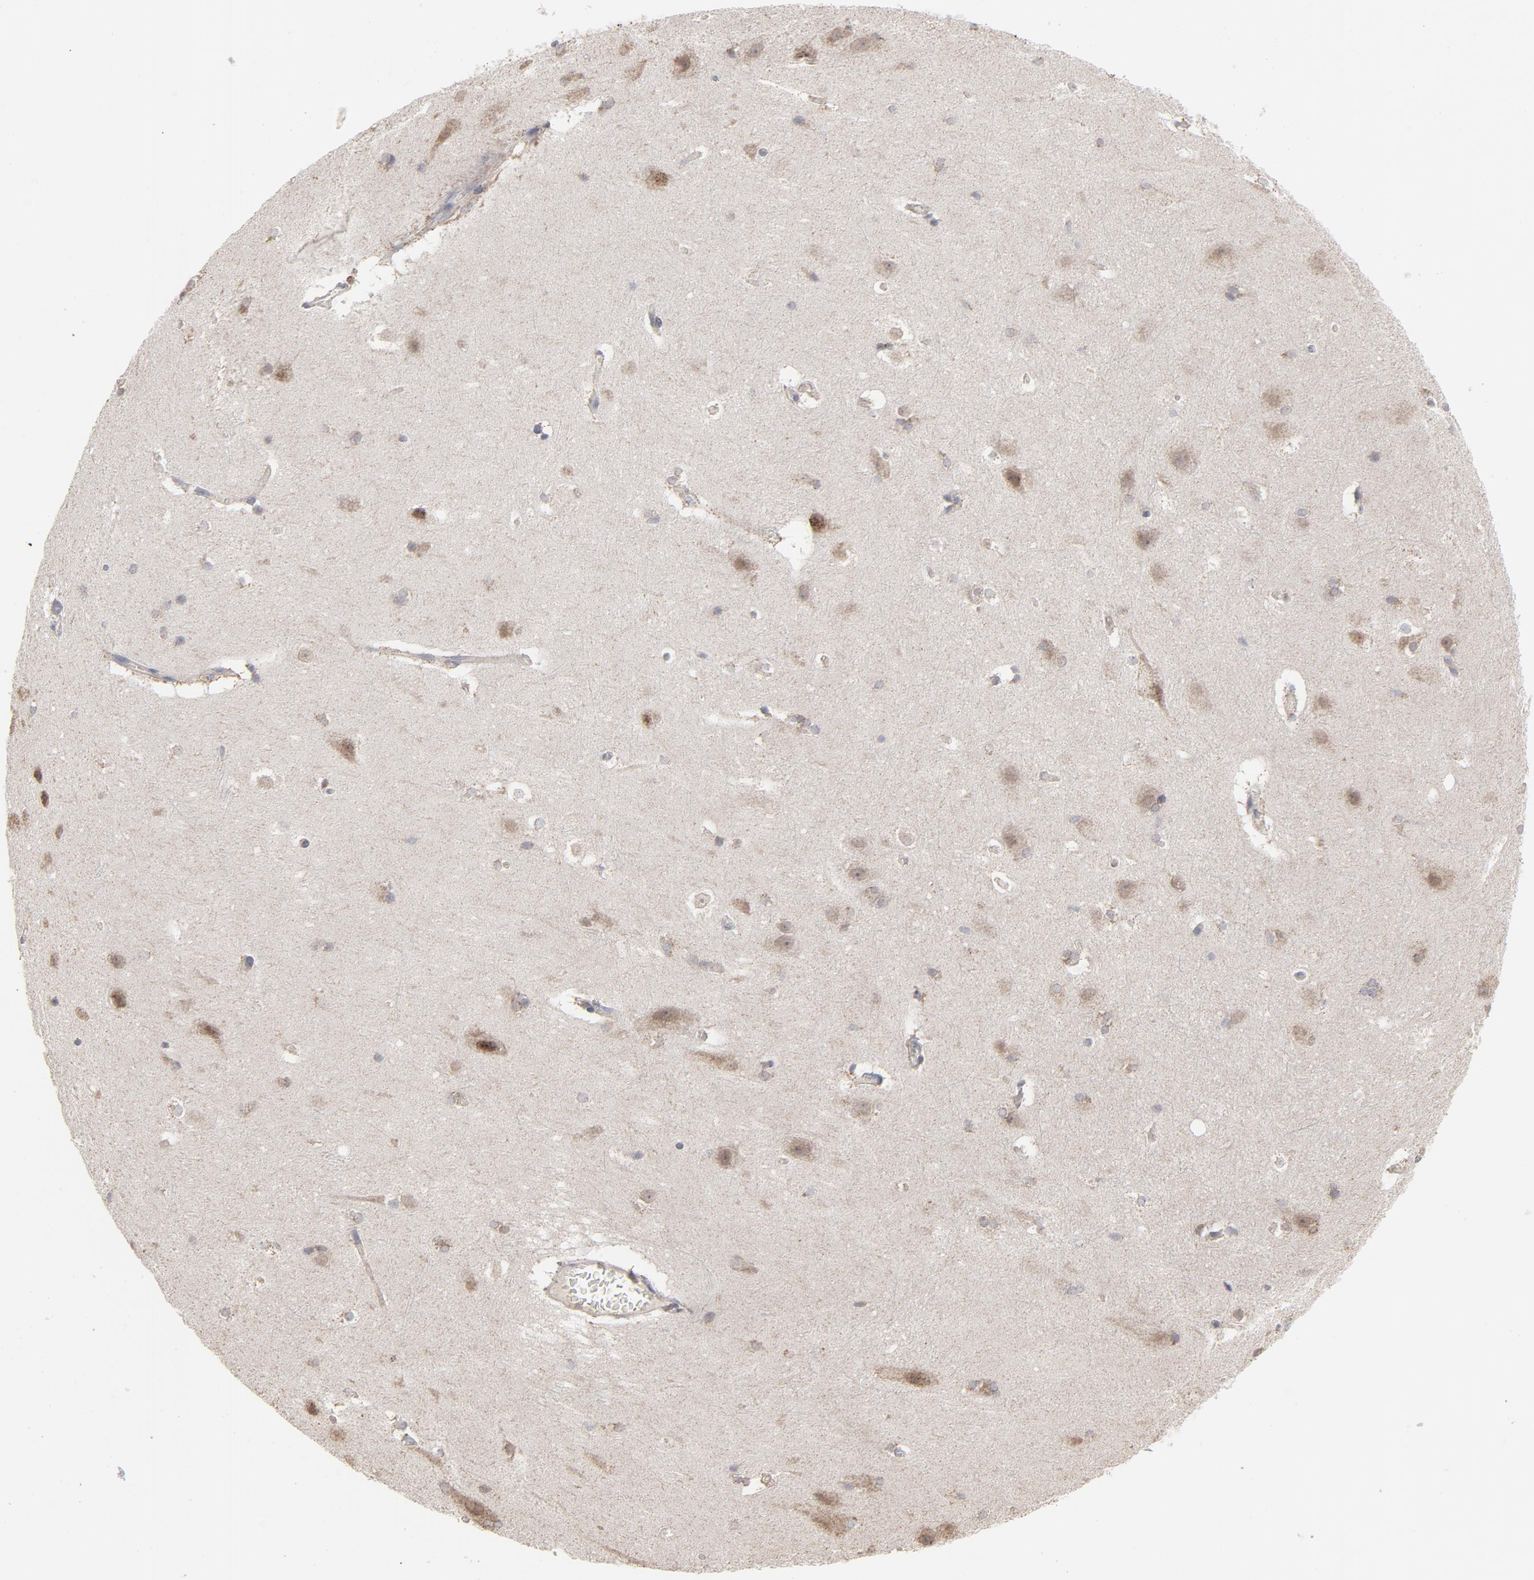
{"staining": {"intensity": "weak", "quantity": "25%-75%", "location": "cytoplasmic/membranous"}, "tissue": "hippocampus", "cell_type": "Glial cells", "image_type": "normal", "snomed": [{"axis": "morphology", "description": "Normal tissue, NOS"}, {"axis": "topography", "description": "Hippocampus"}], "caption": "Protein staining demonstrates weak cytoplasmic/membranous positivity in approximately 25%-75% of glial cells in benign hippocampus.", "gene": "PPFIBP2", "patient": {"sex": "female", "age": 19}}